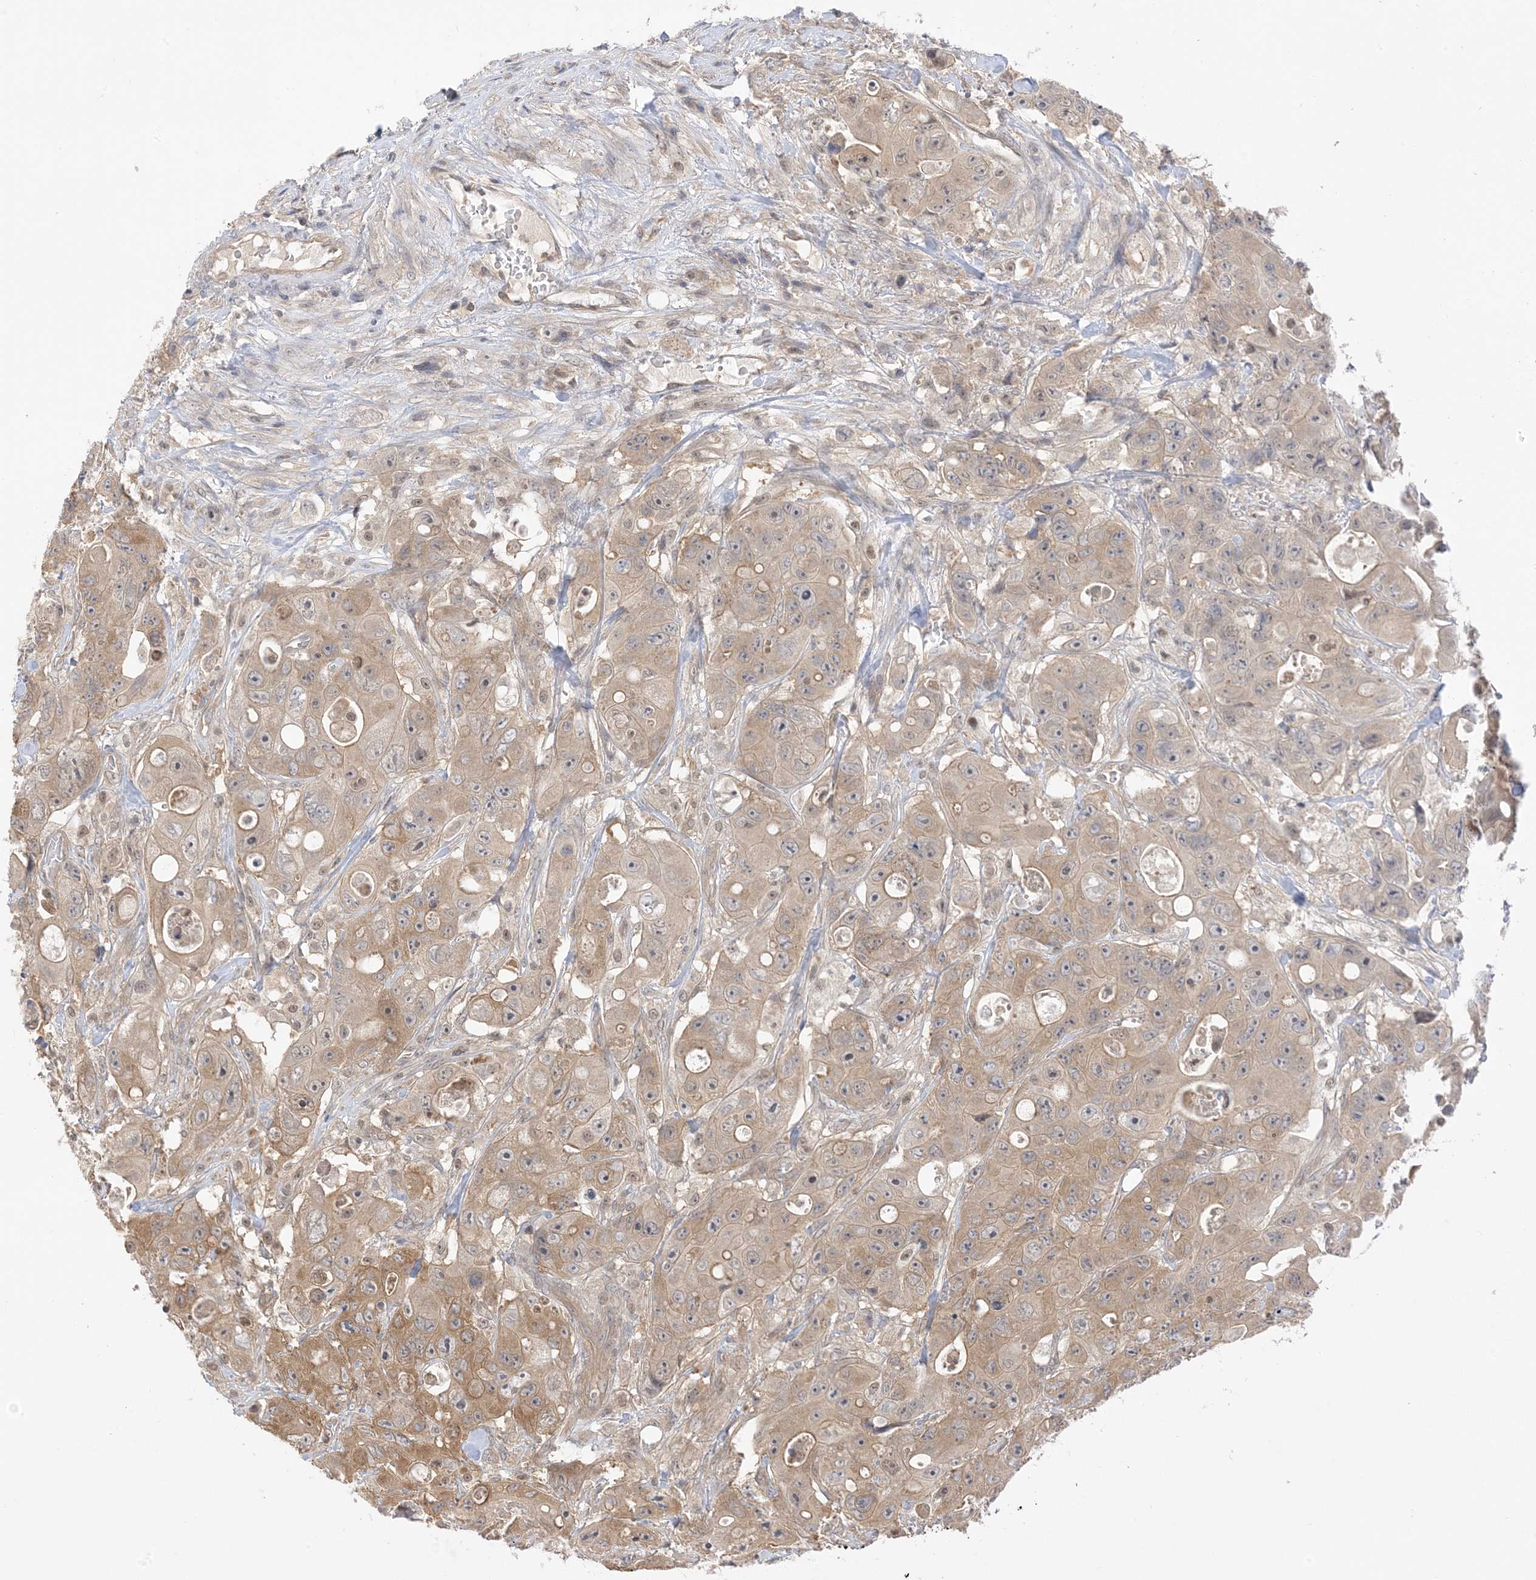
{"staining": {"intensity": "moderate", "quantity": "<25%", "location": "cytoplasmic/membranous"}, "tissue": "colorectal cancer", "cell_type": "Tumor cells", "image_type": "cancer", "snomed": [{"axis": "morphology", "description": "Adenocarcinoma, NOS"}, {"axis": "topography", "description": "Colon"}], "caption": "Colorectal adenocarcinoma stained for a protein exhibits moderate cytoplasmic/membranous positivity in tumor cells.", "gene": "WDR26", "patient": {"sex": "female", "age": 46}}